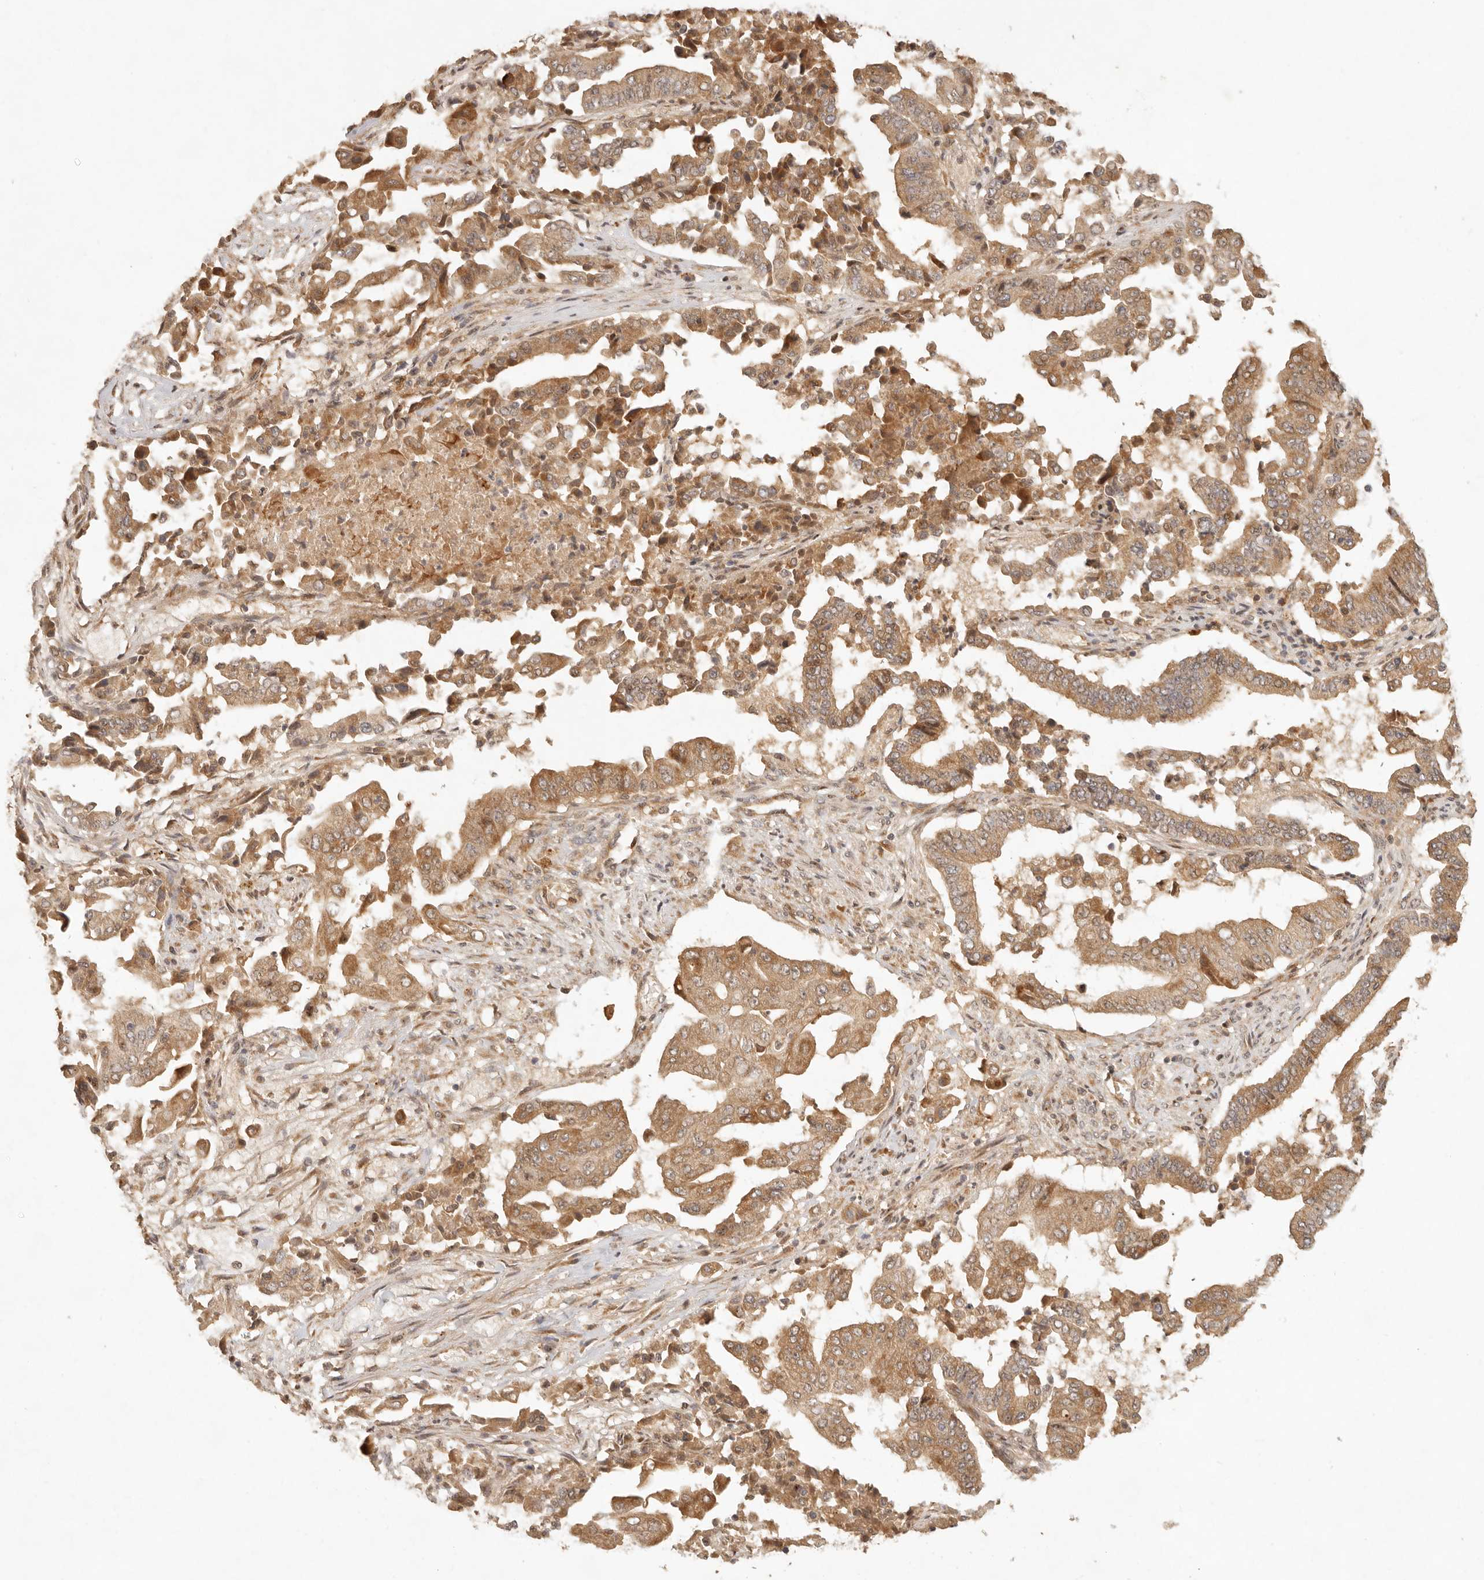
{"staining": {"intensity": "moderate", "quantity": ">75%", "location": "cytoplasmic/membranous"}, "tissue": "pancreatic cancer", "cell_type": "Tumor cells", "image_type": "cancer", "snomed": [{"axis": "morphology", "description": "Adenocarcinoma, NOS"}, {"axis": "topography", "description": "Pancreas"}], "caption": "Immunohistochemistry (IHC) image of pancreatic adenocarcinoma stained for a protein (brown), which reveals medium levels of moderate cytoplasmic/membranous staining in approximately >75% of tumor cells.", "gene": "ANKRD61", "patient": {"sex": "female", "age": 77}}